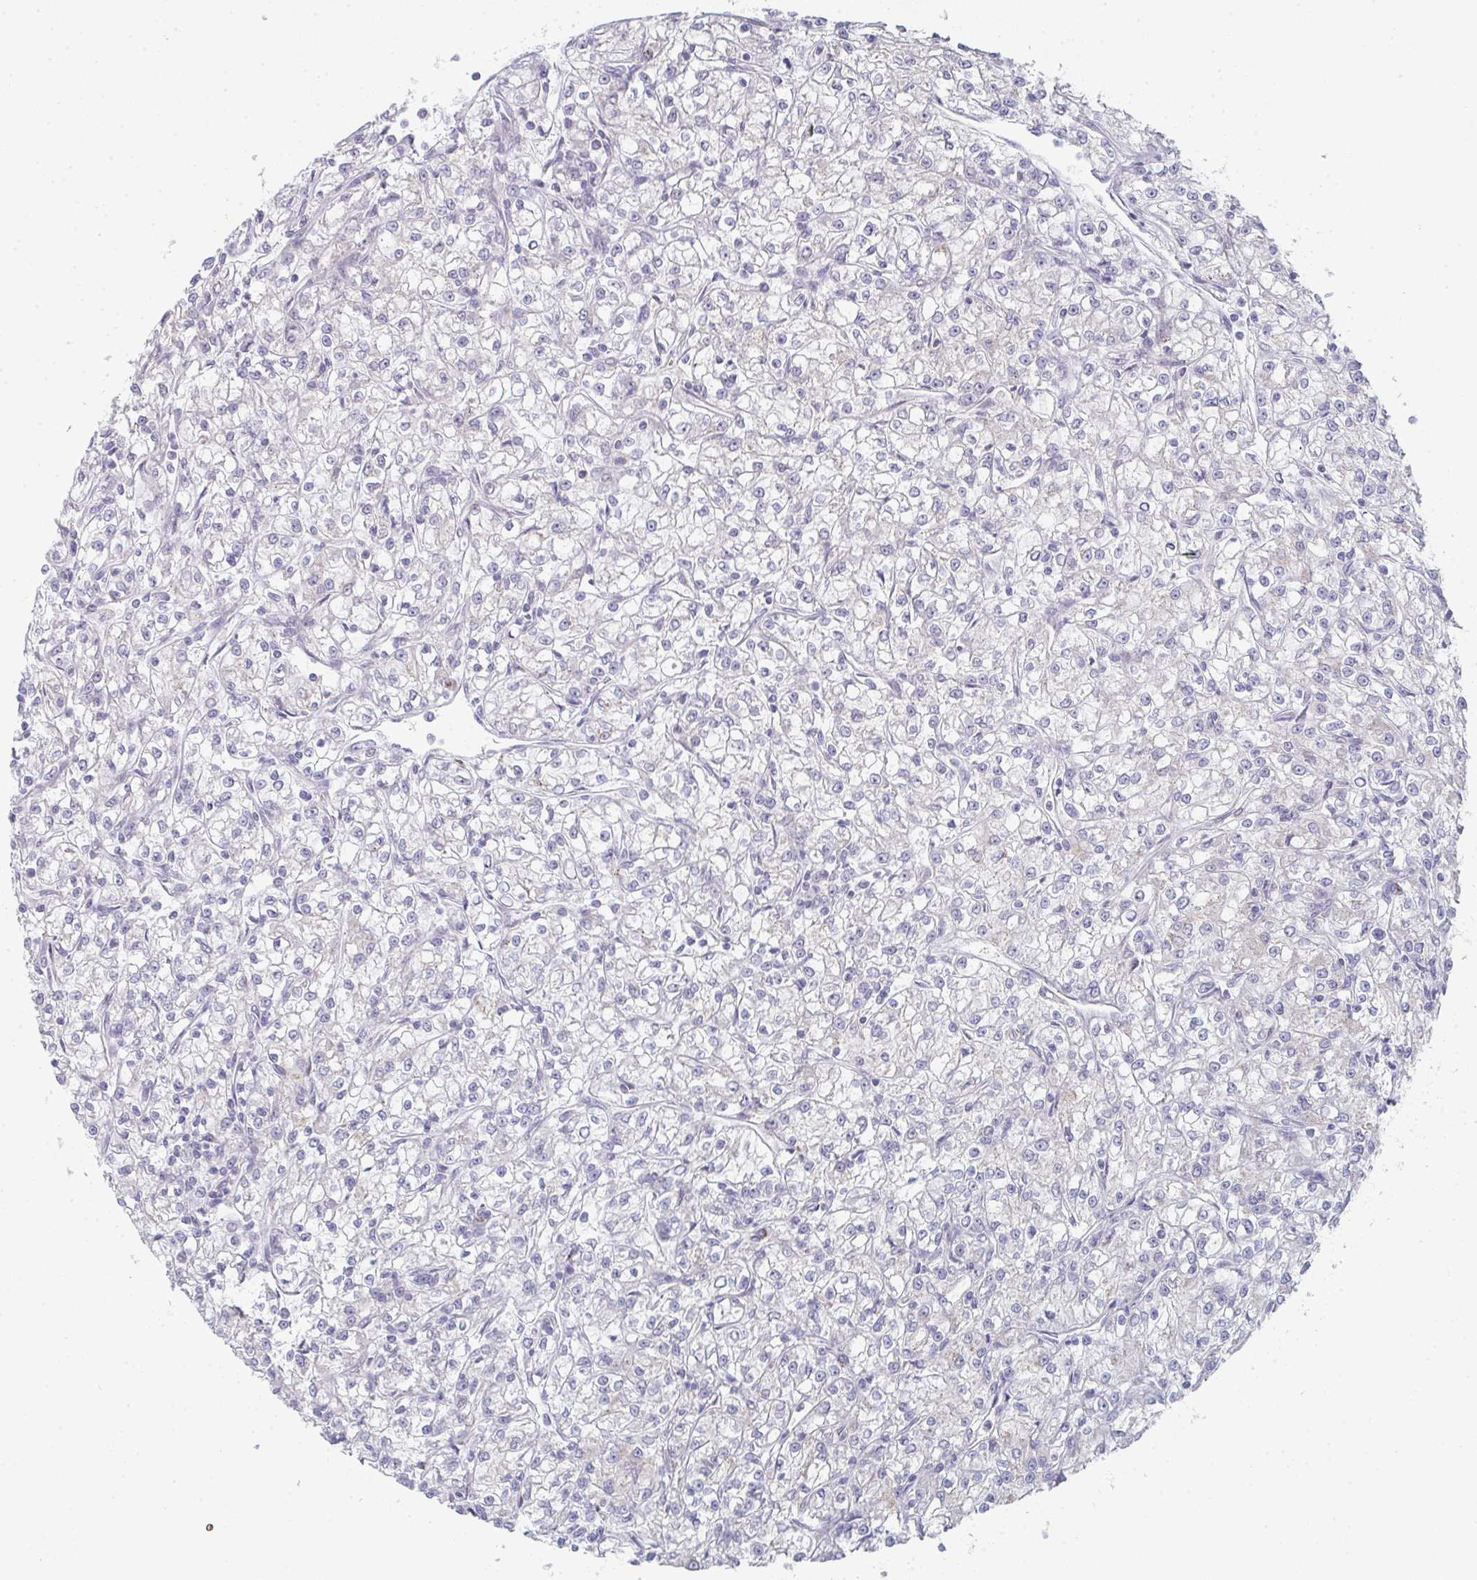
{"staining": {"intensity": "negative", "quantity": "none", "location": "none"}, "tissue": "renal cancer", "cell_type": "Tumor cells", "image_type": "cancer", "snomed": [{"axis": "morphology", "description": "Adenocarcinoma, NOS"}, {"axis": "topography", "description": "Kidney"}], "caption": "Tumor cells show no significant protein expression in adenocarcinoma (renal).", "gene": "ZNF526", "patient": {"sex": "female", "age": 59}}